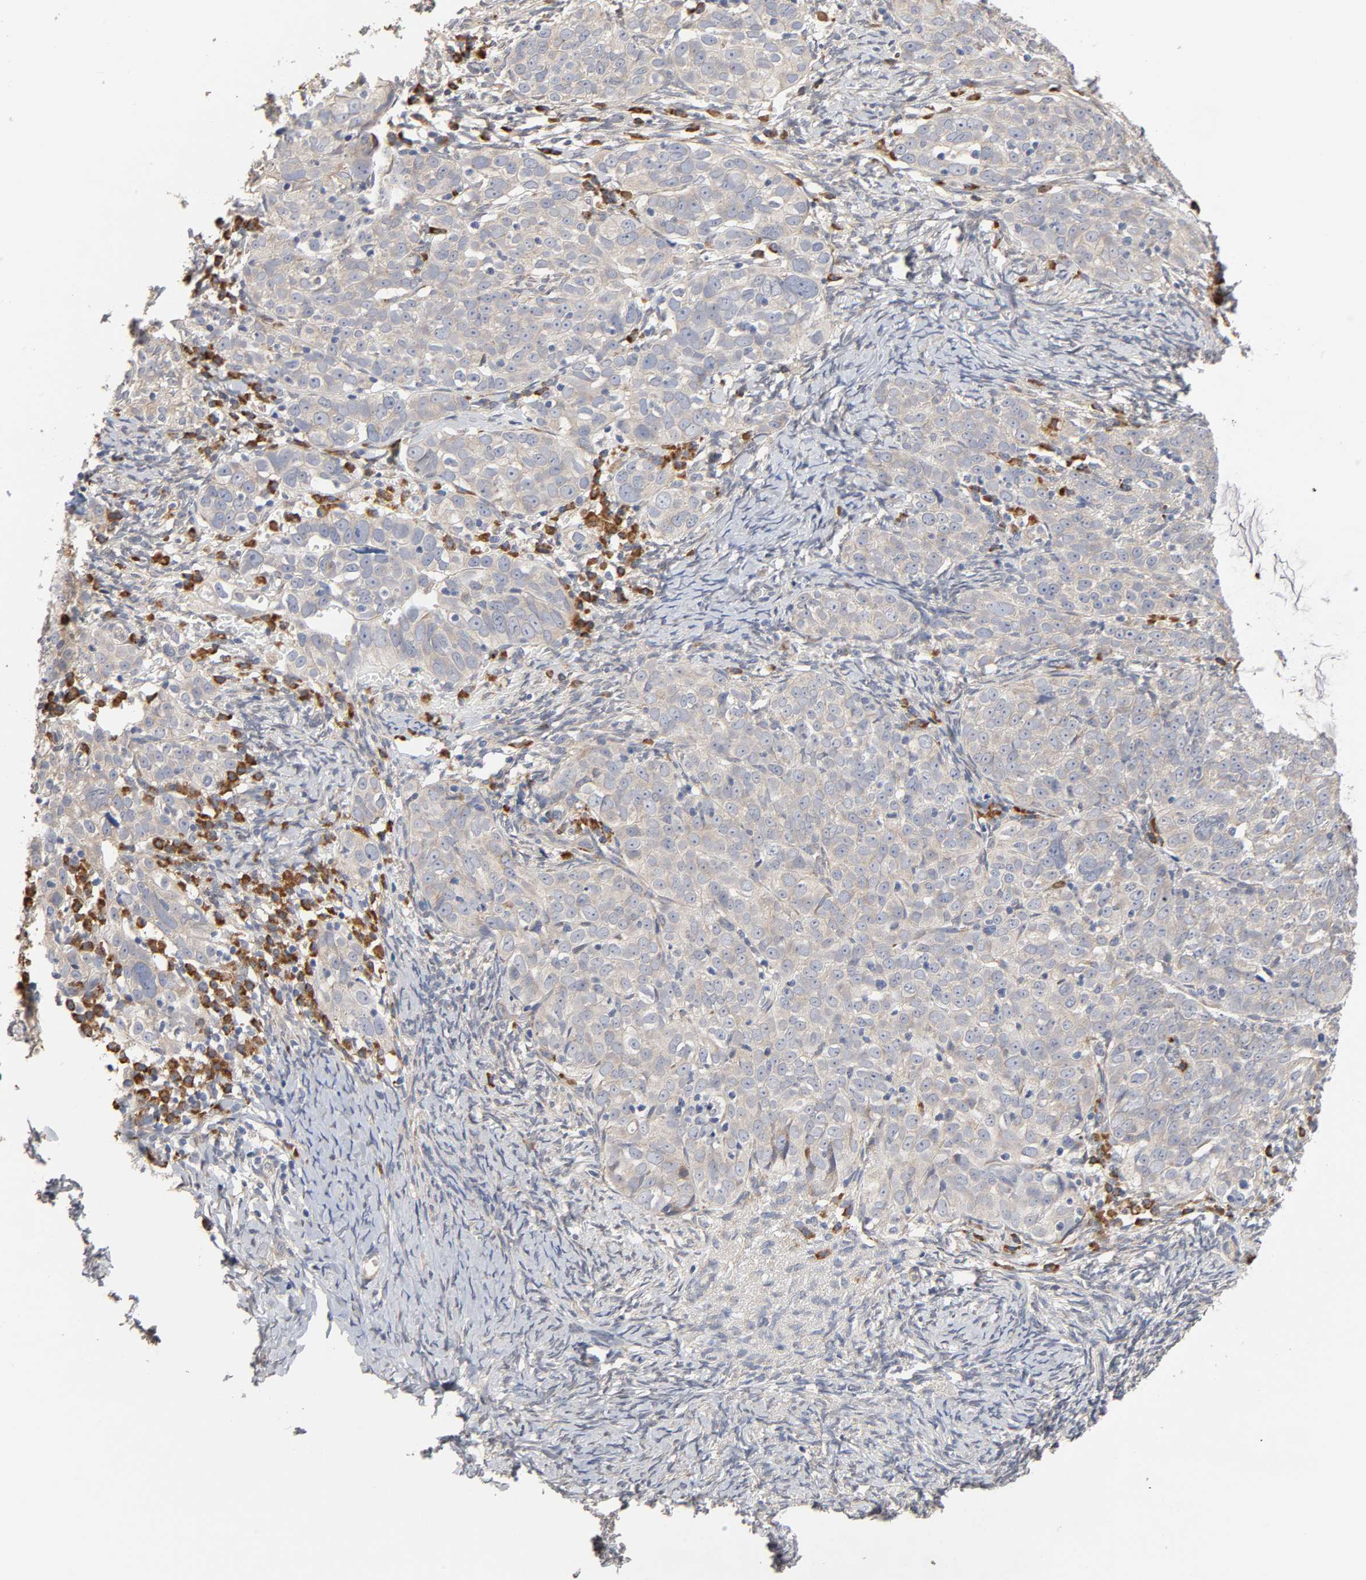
{"staining": {"intensity": "negative", "quantity": "none", "location": "none"}, "tissue": "ovarian cancer", "cell_type": "Tumor cells", "image_type": "cancer", "snomed": [{"axis": "morphology", "description": "Normal tissue, NOS"}, {"axis": "morphology", "description": "Cystadenocarcinoma, serous, NOS"}, {"axis": "topography", "description": "Ovary"}], "caption": "Serous cystadenocarcinoma (ovarian) was stained to show a protein in brown. There is no significant positivity in tumor cells.", "gene": "HDLBP", "patient": {"sex": "female", "age": 62}}